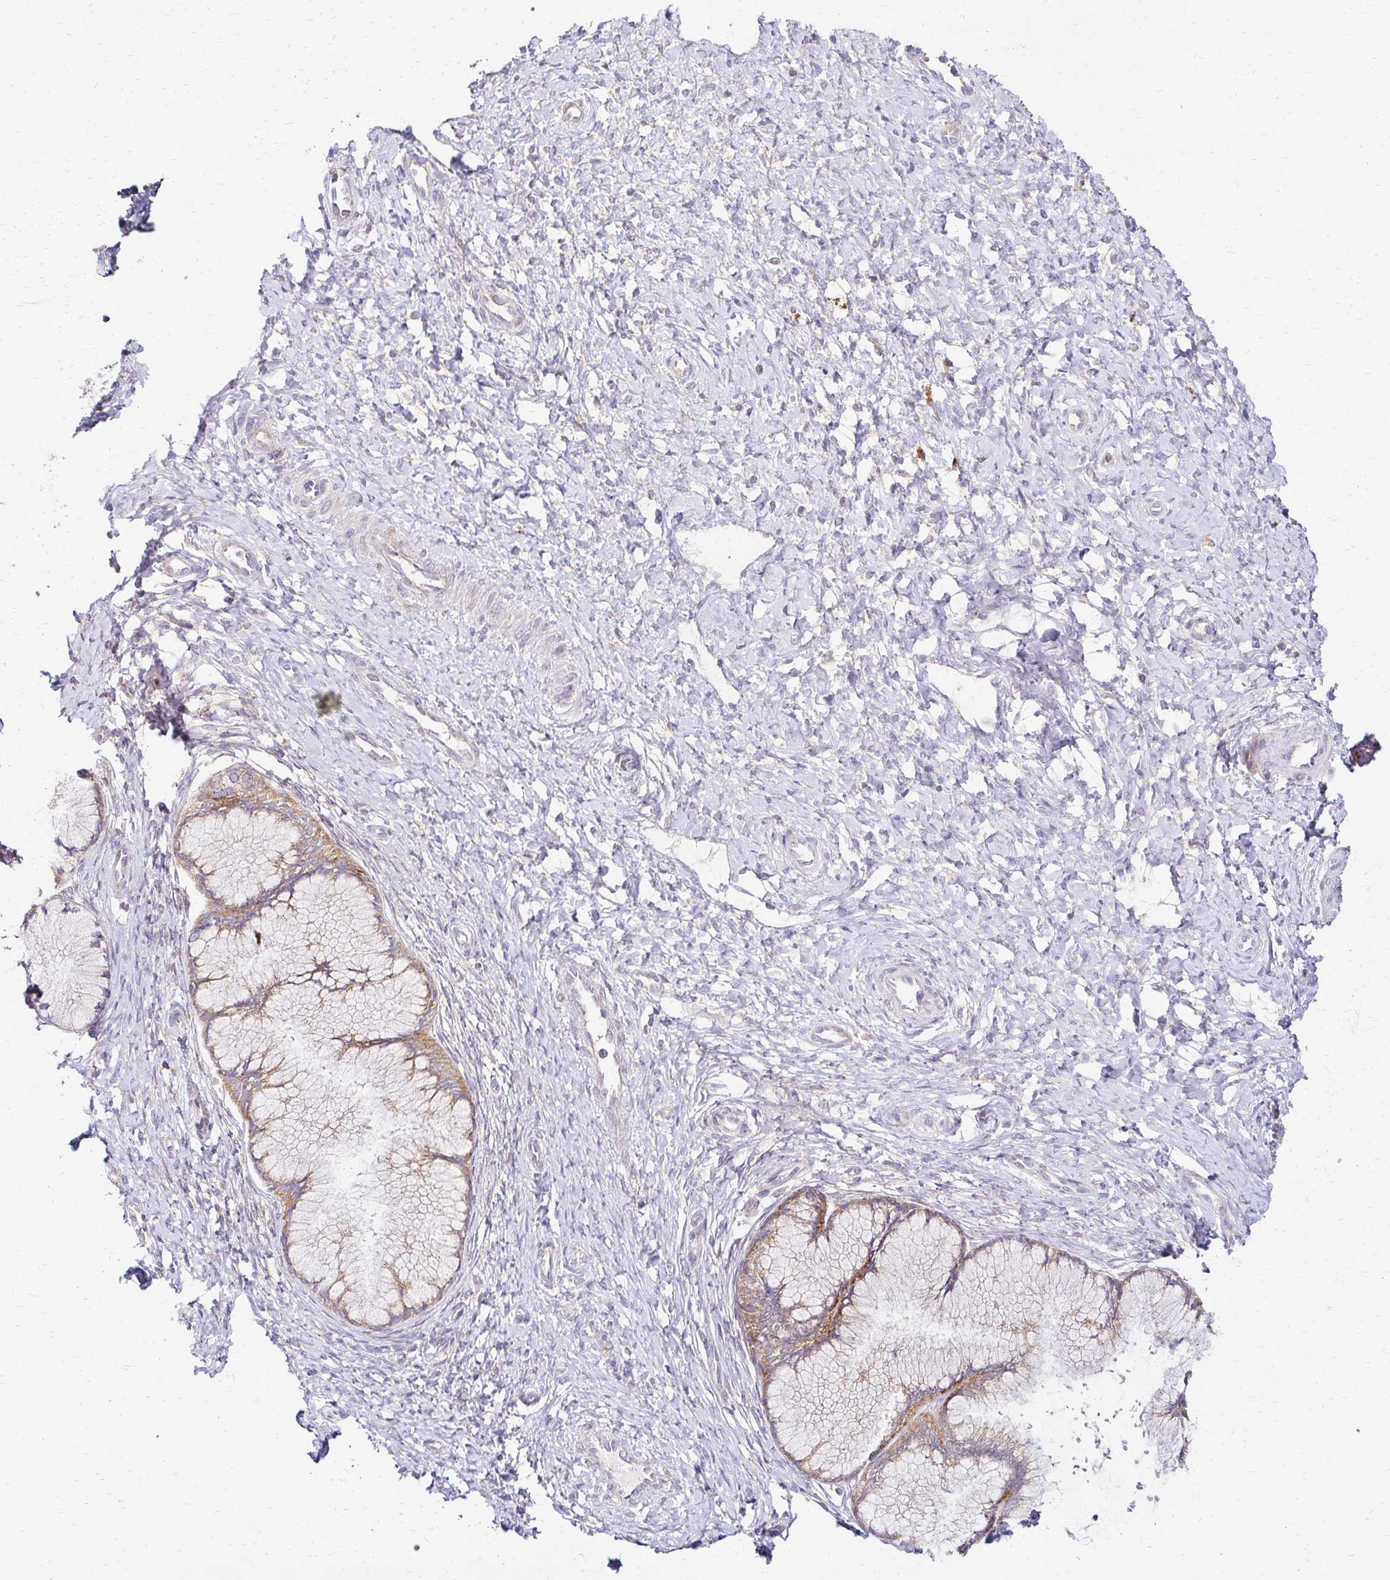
{"staining": {"intensity": "moderate", "quantity": "25%-75%", "location": "cytoplasmic/membranous"}, "tissue": "cervix", "cell_type": "Glandular cells", "image_type": "normal", "snomed": [{"axis": "morphology", "description": "Normal tissue, NOS"}, {"axis": "topography", "description": "Cervix"}], "caption": "Moderate cytoplasmic/membranous positivity is appreciated in approximately 25%-75% of glandular cells in normal cervix.", "gene": "IDUA", "patient": {"sex": "female", "age": 37}}